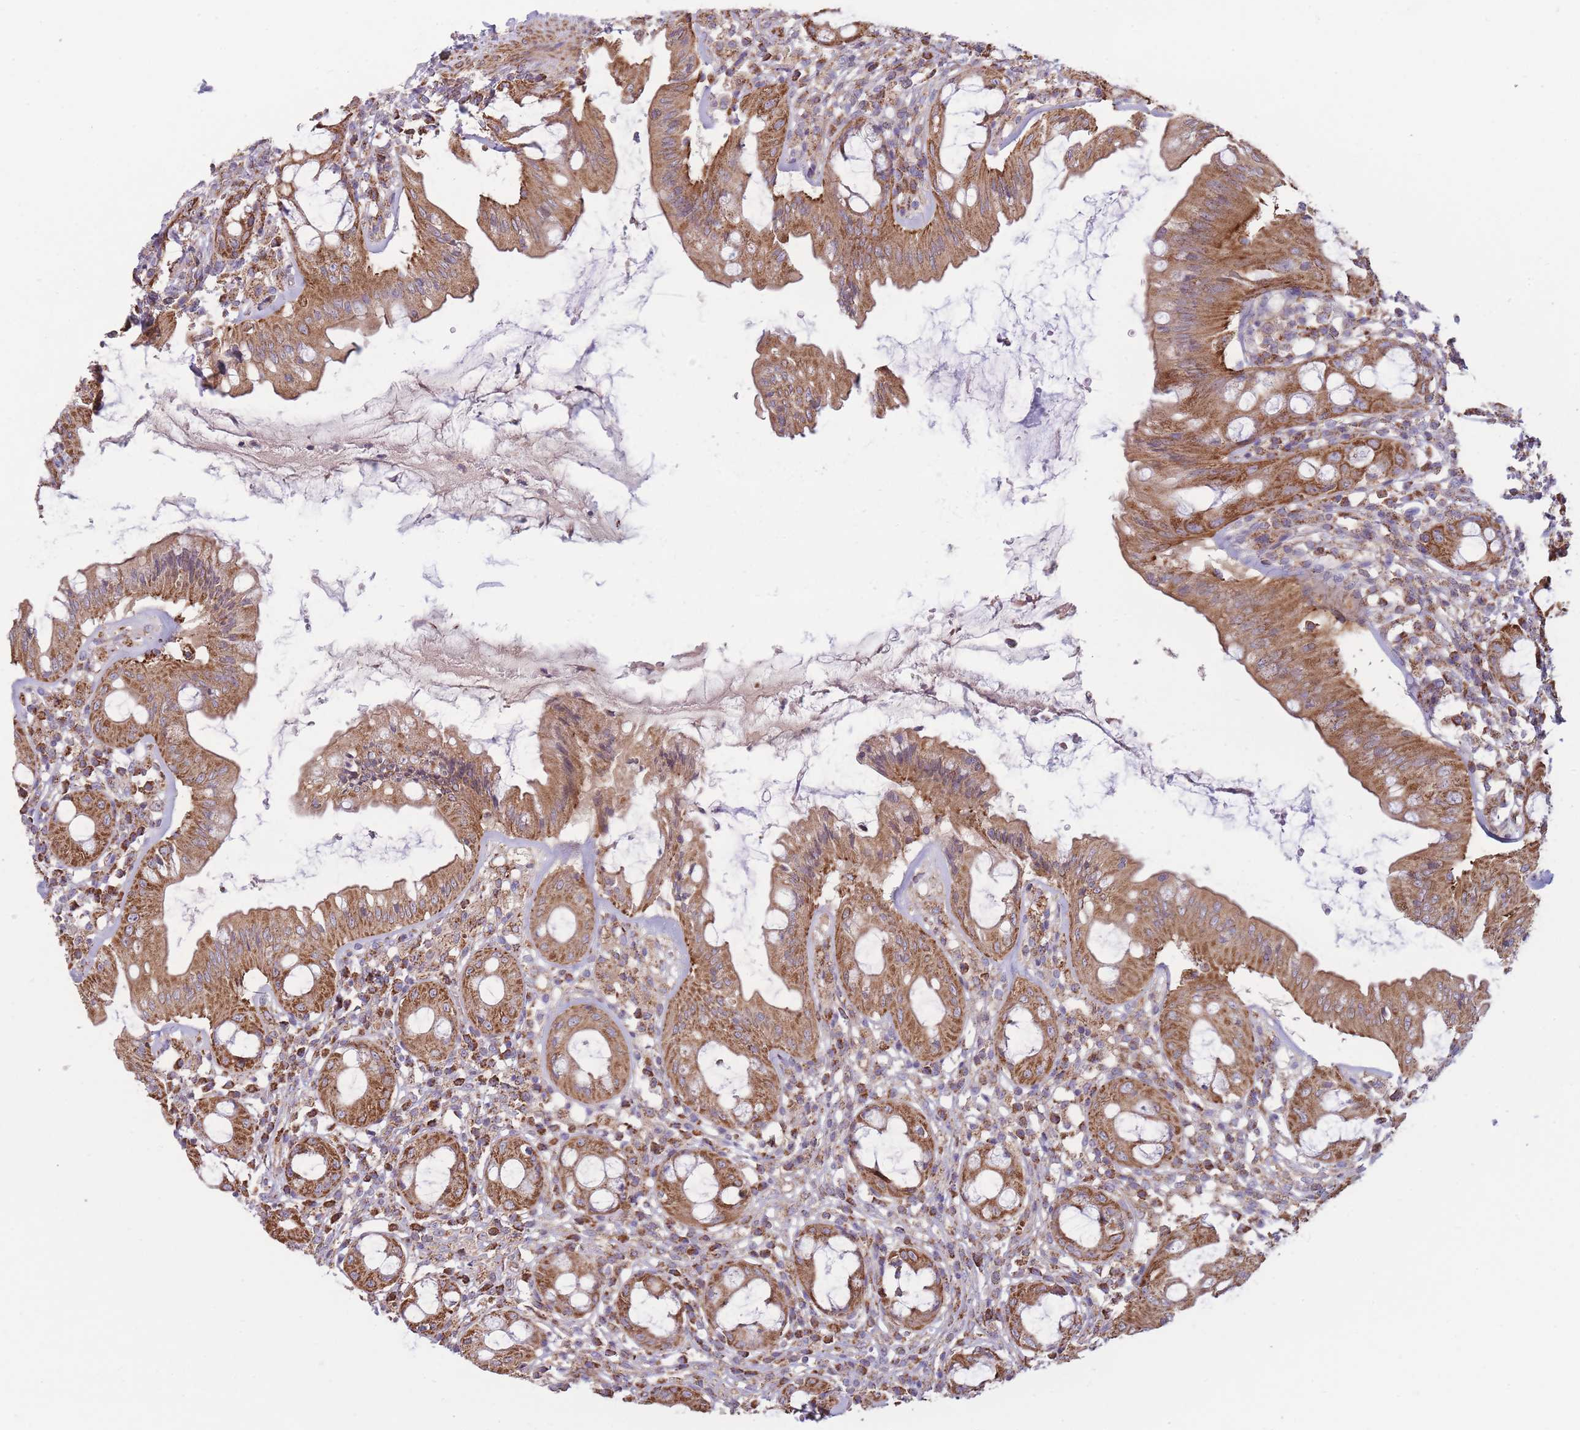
{"staining": {"intensity": "moderate", "quantity": ">75%", "location": "cytoplasmic/membranous"}, "tissue": "rectum", "cell_type": "Glandular cells", "image_type": "normal", "snomed": [{"axis": "morphology", "description": "Normal tissue, NOS"}, {"axis": "topography", "description": "Rectum"}], "caption": "Glandular cells exhibit moderate cytoplasmic/membranous staining in approximately >75% of cells in unremarkable rectum. Nuclei are stained in blue.", "gene": "KIF16B", "patient": {"sex": "female", "age": 57}}